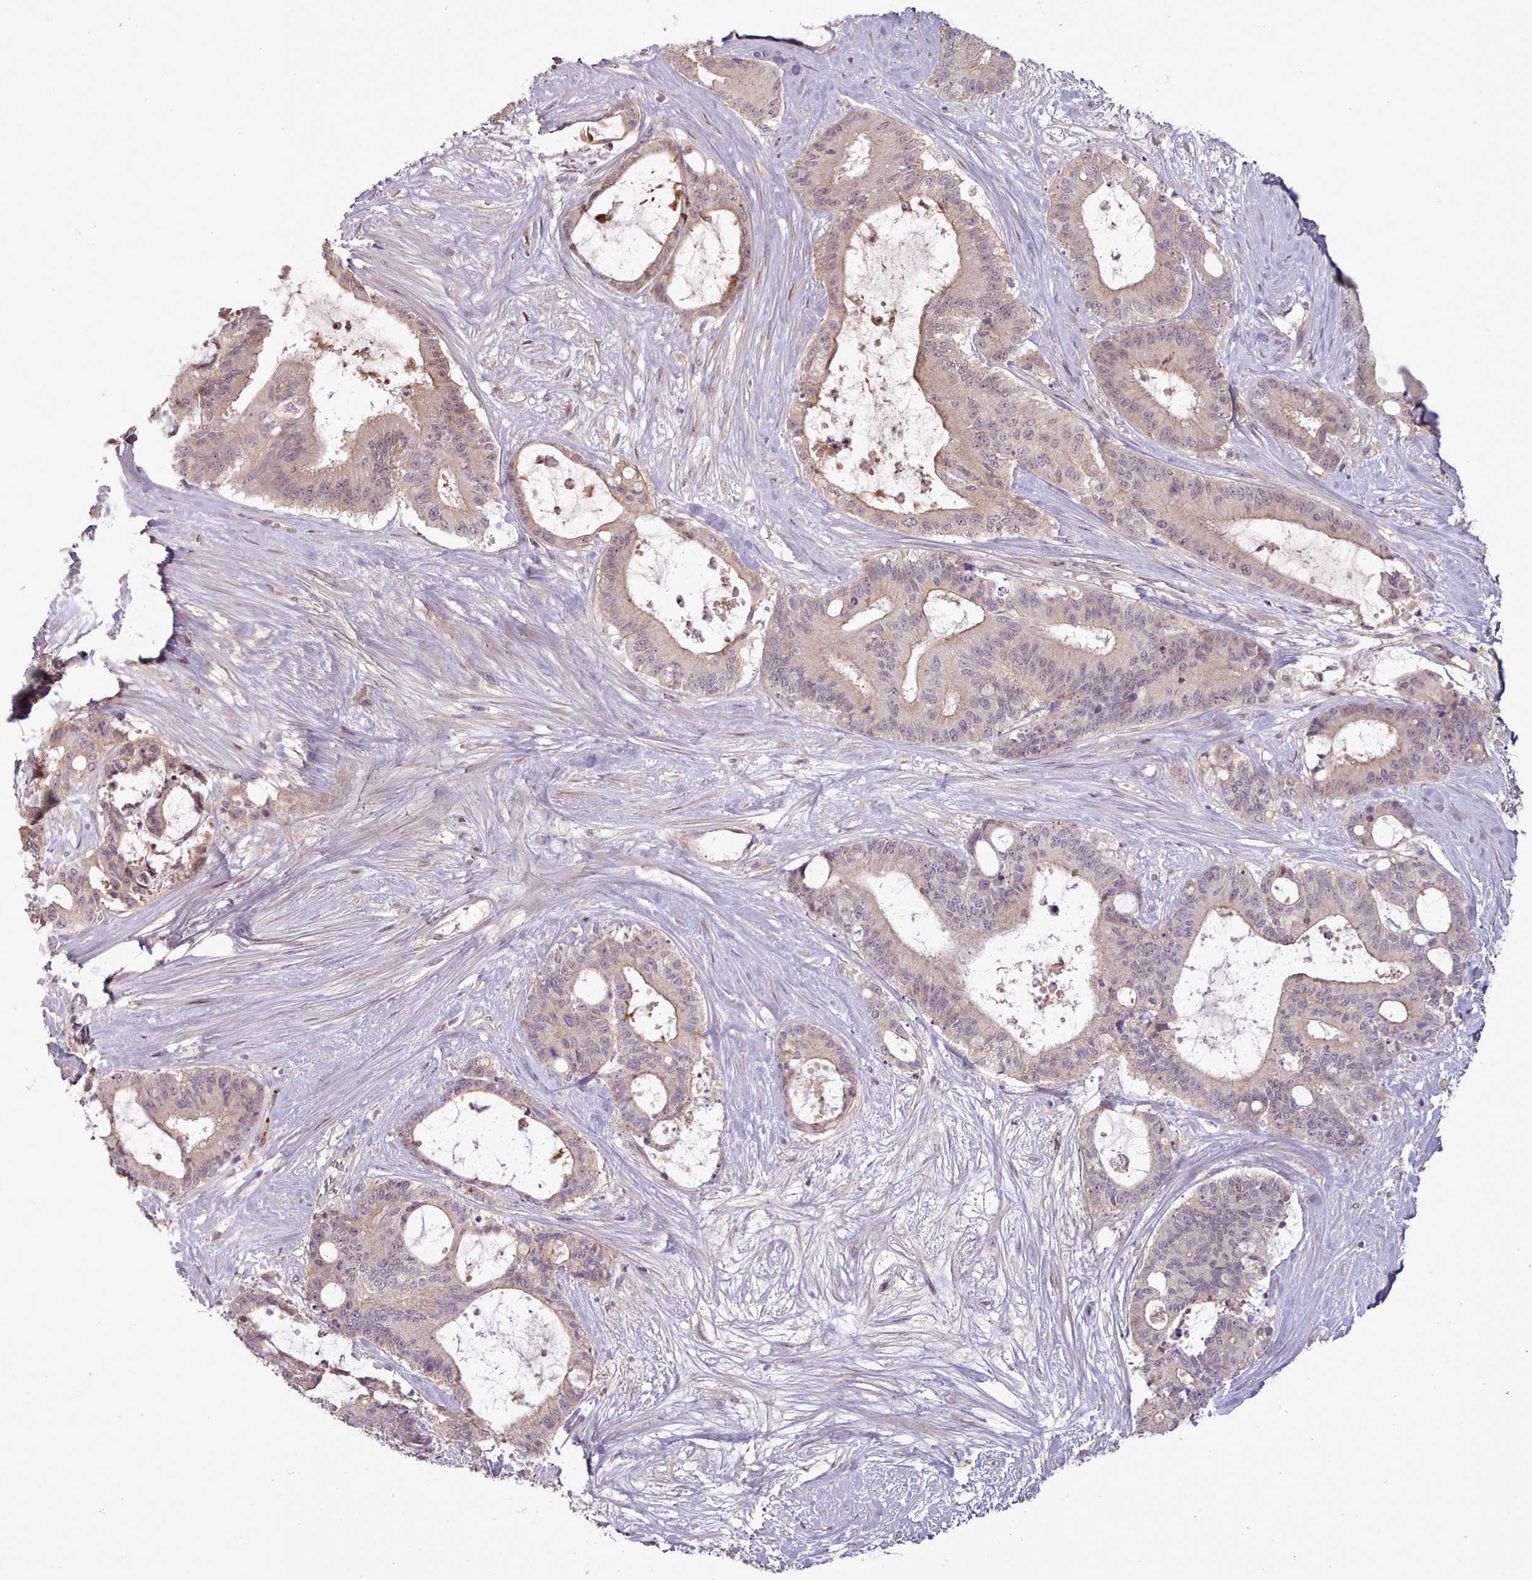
{"staining": {"intensity": "weak", "quantity": "<25%", "location": "cytoplasmic/membranous"}, "tissue": "liver cancer", "cell_type": "Tumor cells", "image_type": "cancer", "snomed": [{"axis": "morphology", "description": "Normal tissue, NOS"}, {"axis": "morphology", "description": "Cholangiocarcinoma"}, {"axis": "topography", "description": "Liver"}, {"axis": "topography", "description": "Peripheral nerve tissue"}], "caption": "The IHC image has no significant expression in tumor cells of liver cancer tissue.", "gene": "LEFTY2", "patient": {"sex": "female", "age": 73}}